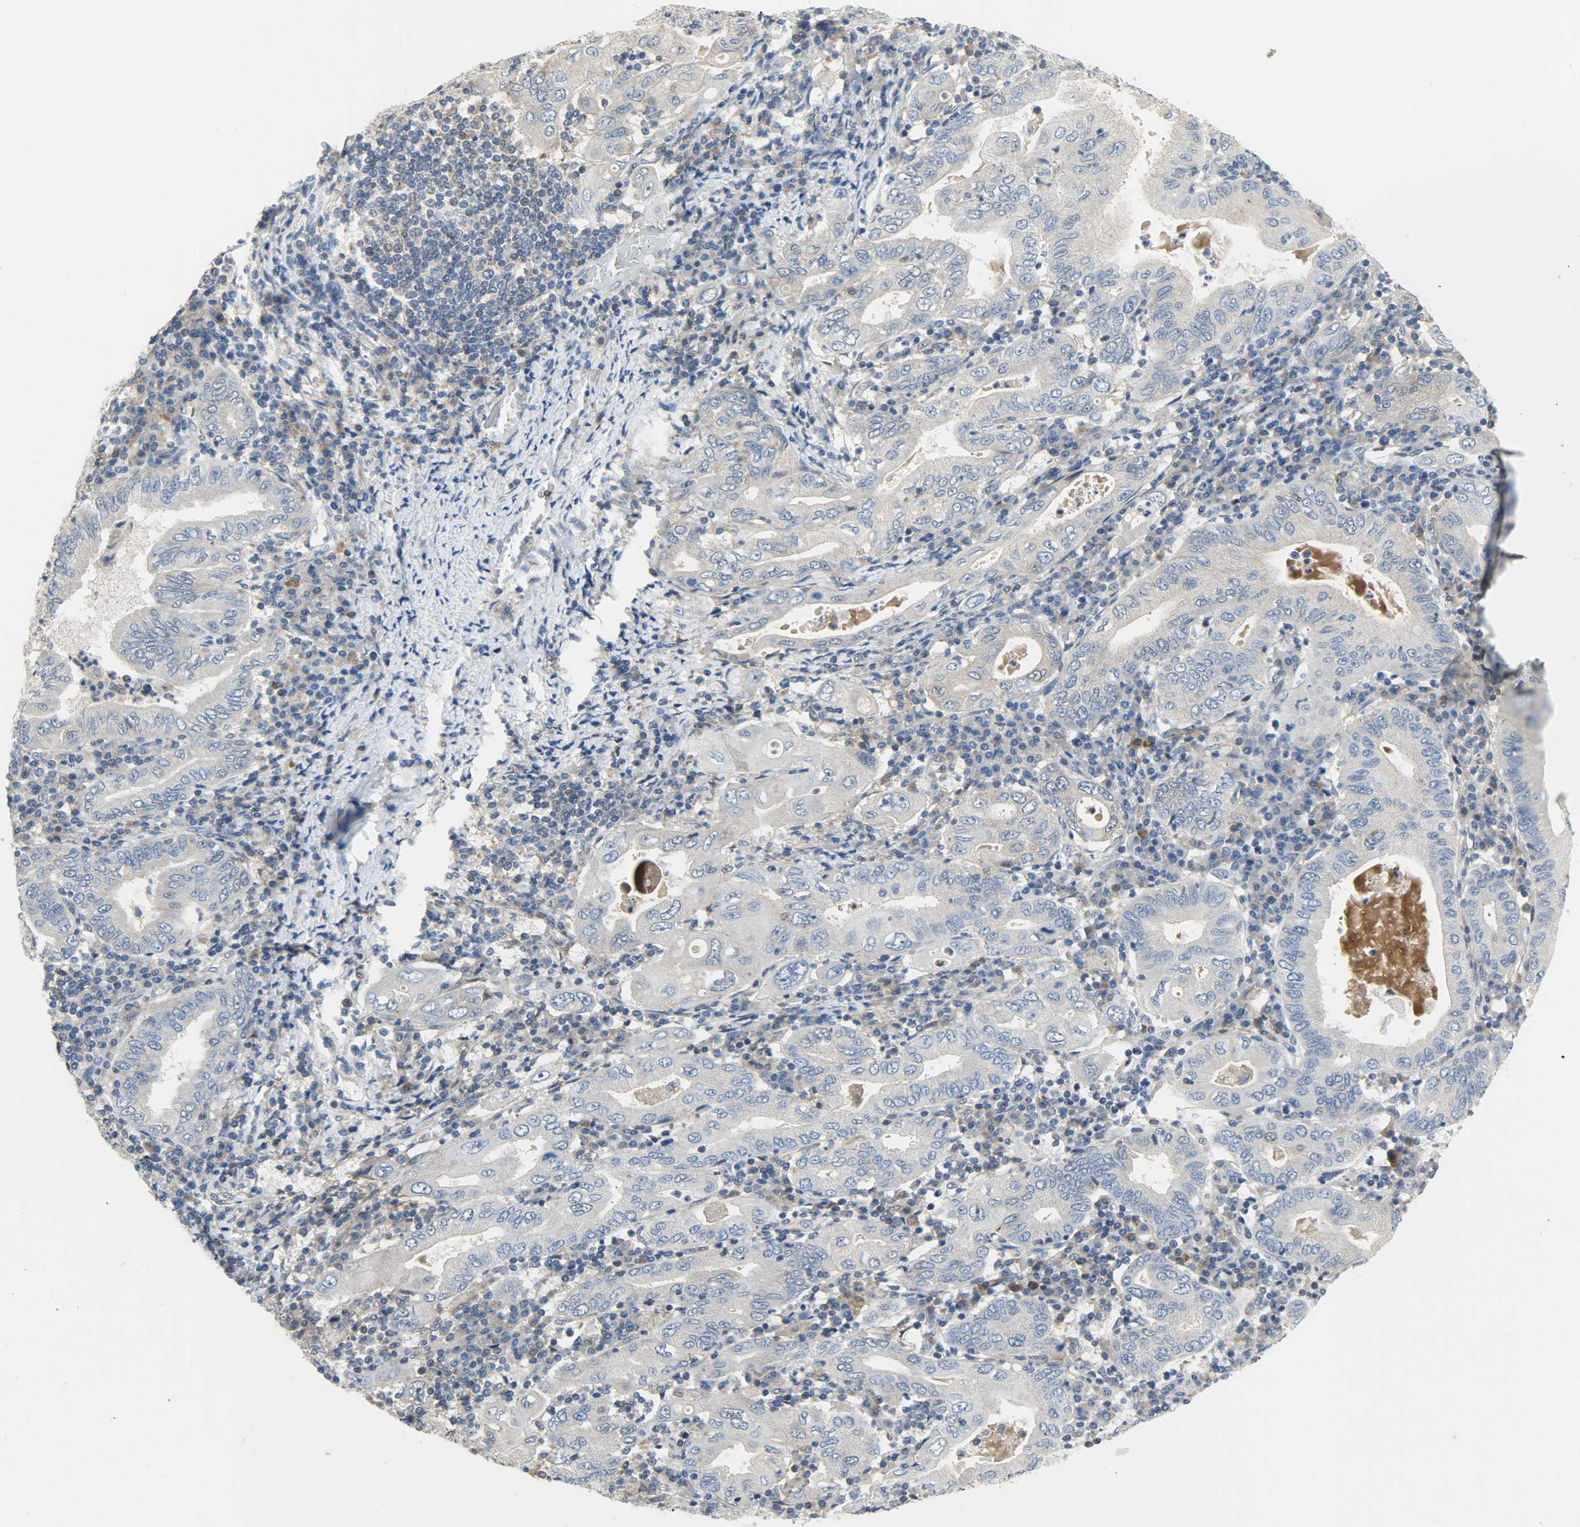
{"staining": {"intensity": "weak", "quantity": "25%-75%", "location": "cytoplasmic/membranous"}, "tissue": "stomach cancer", "cell_type": "Tumor cells", "image_type": "cancer", "snomed": [{"axis": "morphology", "description": "Normal tissue, NOS"}, {"axis": "morphology", "description": "Adenocarcinoma, NOS"}, {"axis": "topography", "description": "Esophagus"}, {"axis": "topography", "description": "Stomach, upper"}, {"axis": "topography", "description": "Peripheral nerve tissue"}], "caption": "The immunohistochemical stain highlights weak cytoplasmic/membranous expression in tumor cells of stomach adenocarcinoma tissue.", "gene": "TRIM21", "patient": {"sex": "male", "age": 62}}